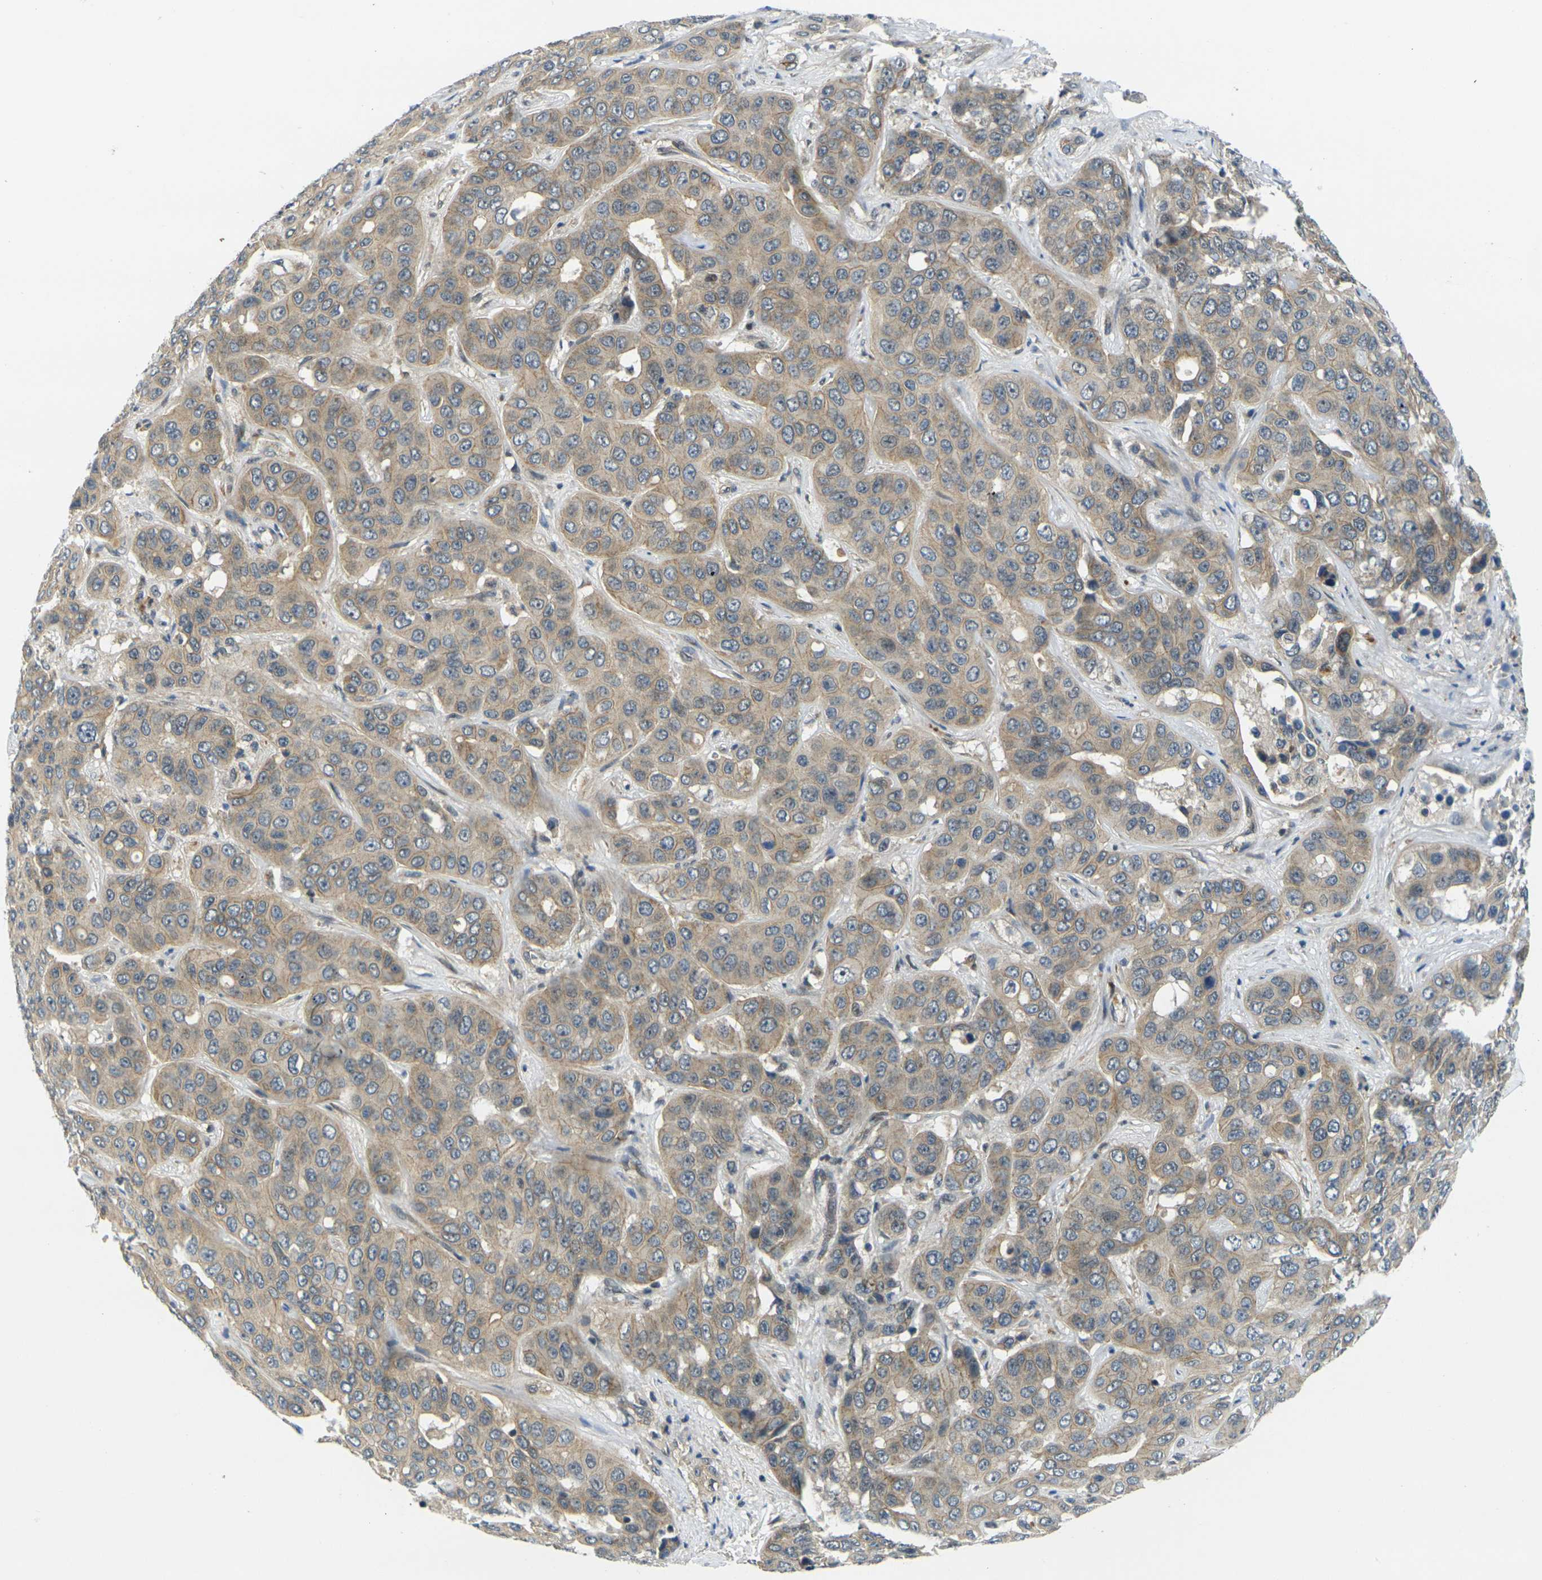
{"staining": {"intensity": "weak", "quantity": ">75%", "location": "cytoplasmic/membranous"}, "tissue": "liver cancer", "cell_type": "Tumor cells", "image_type": "cancer", "snomed": [{"axis": "morphology", "description": "Cholangiocarcinoma"}, {"axis": "topography", "description": "Liver"}], "caption": "A high-resolution image shows immunohistochemistry (IHC) staining of cholangiocarcinoma (liver), which displays weak cytoplasmic/membranous positivity in approximately >75% of tumor cells. (brown staining indicates protein expression, while blue staining denotes nuclei).", "gene": "KCTD10", "patient": {"sex": "female", "age": 52}}